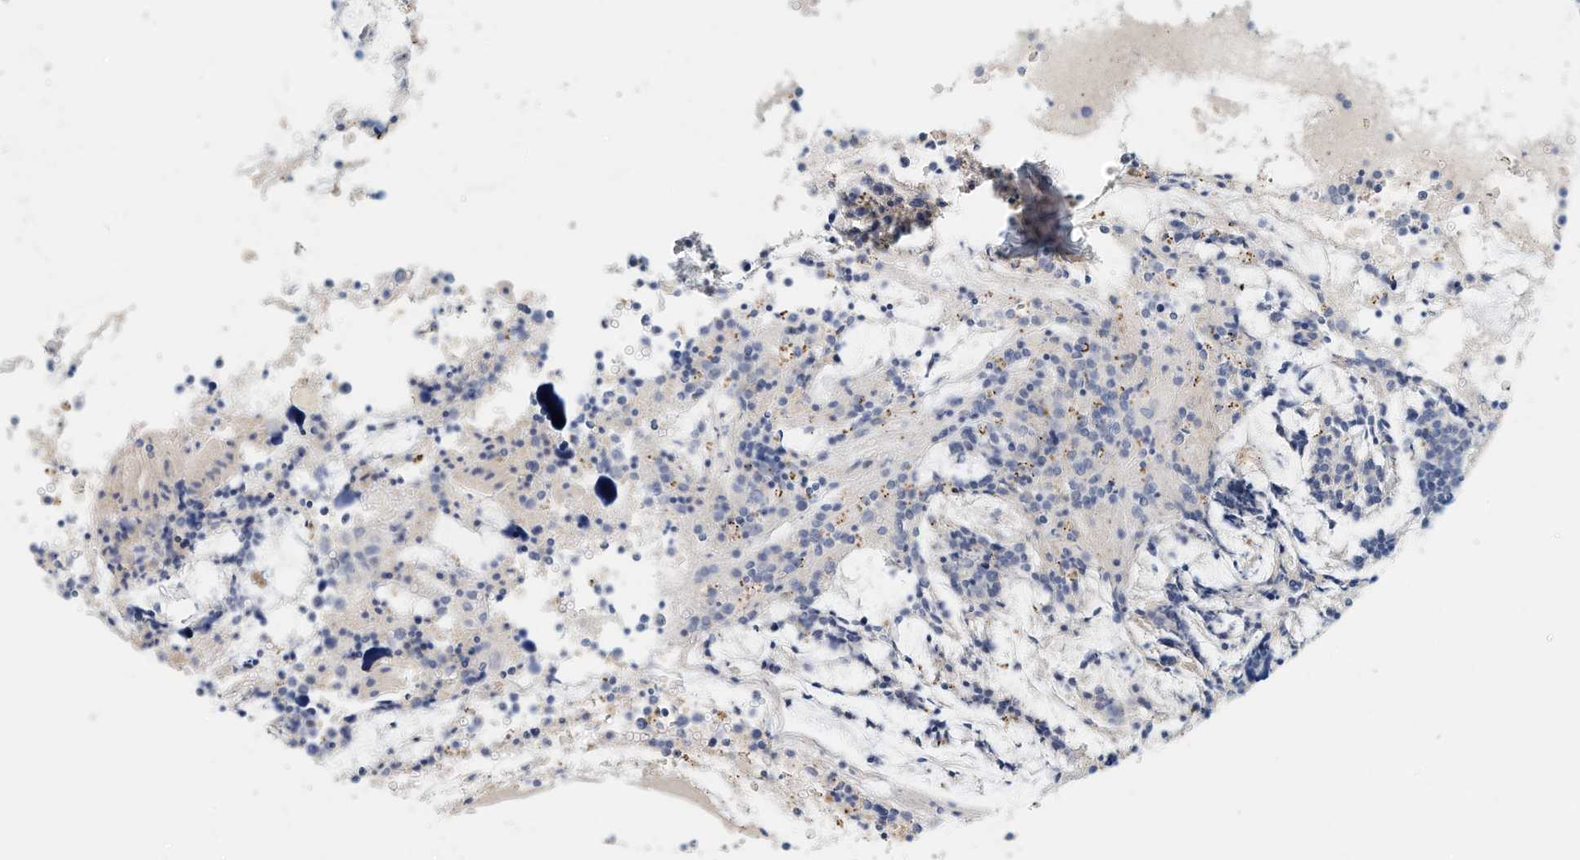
{"staining": {"intensity": "negative", "quantity": "none", "location": "none"}, "tissue": "appendix", "cell_type": "Glandular cells", "image_type": "normal", "snomed": [{"axis": "morphology", "description": "Normal tissue, NOS"}, {"axis": "topography", "description": "Appendix"}], "caption": "IHC photomicrograph of unremarkable appendix stained for a protein (brown), which demonstrates no expression in glandular cells.", "gene": "ARHGAP28", "patient": {"sex": "female", "age": 54}}